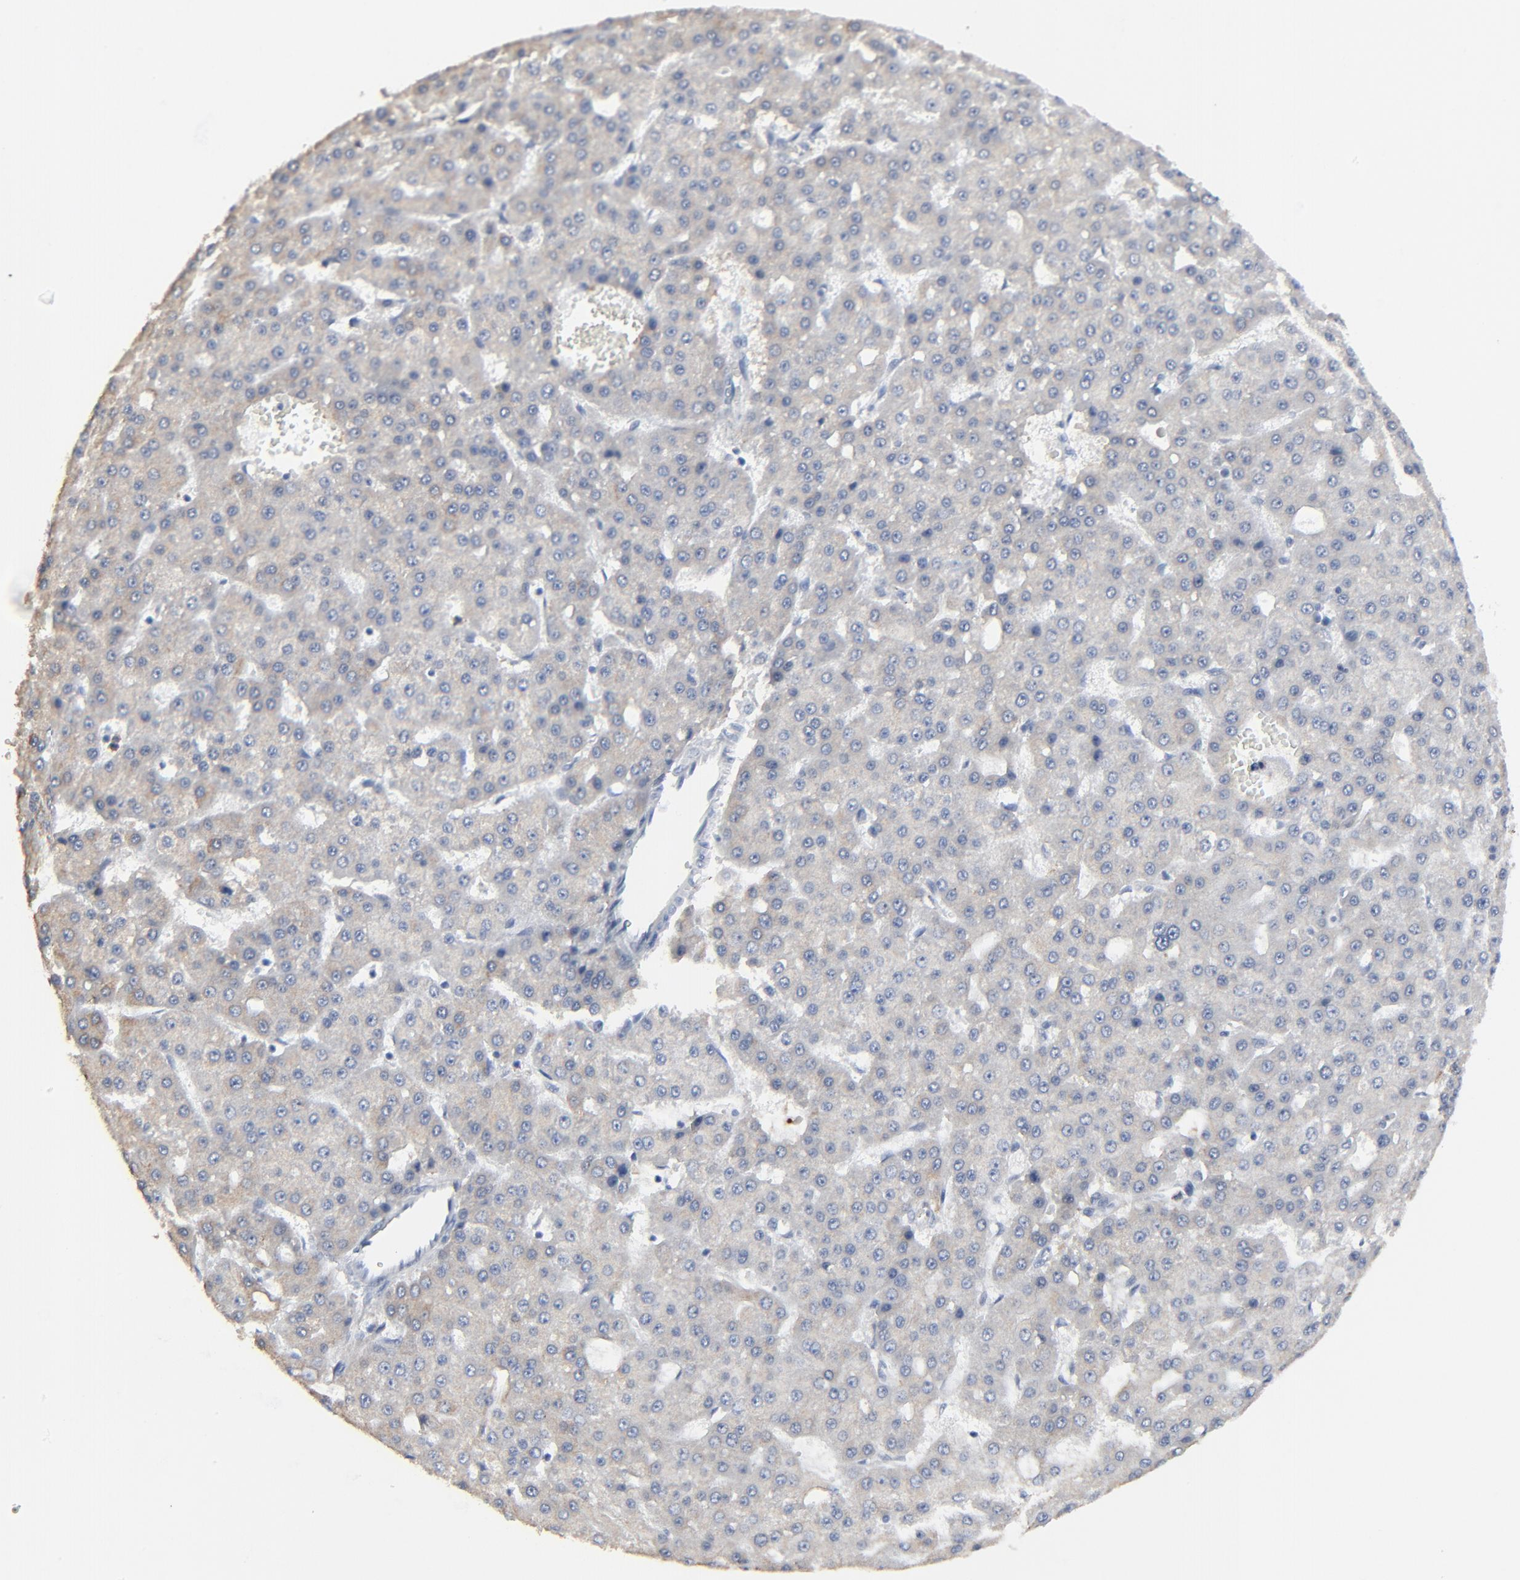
{"staining": {"intensity": "weak", "quantity": ">75%", "location": "cytoplasmic/membranous"}, "tissue": "liver cancer", "cell_type": "Tumor cells", "image_type": "cancer", "snomed": [{"axis": "morphology", "description": "Carcinoma, Hepatocellular, NOS"}, {"axis": "topography", "description": "Liver"}], "caption": "Human liver cancer stained with a protein marker exhibits weak staining in tumor cells.", "gene": "BIRC3", "patient": {"sex": "male", "age": 47}}